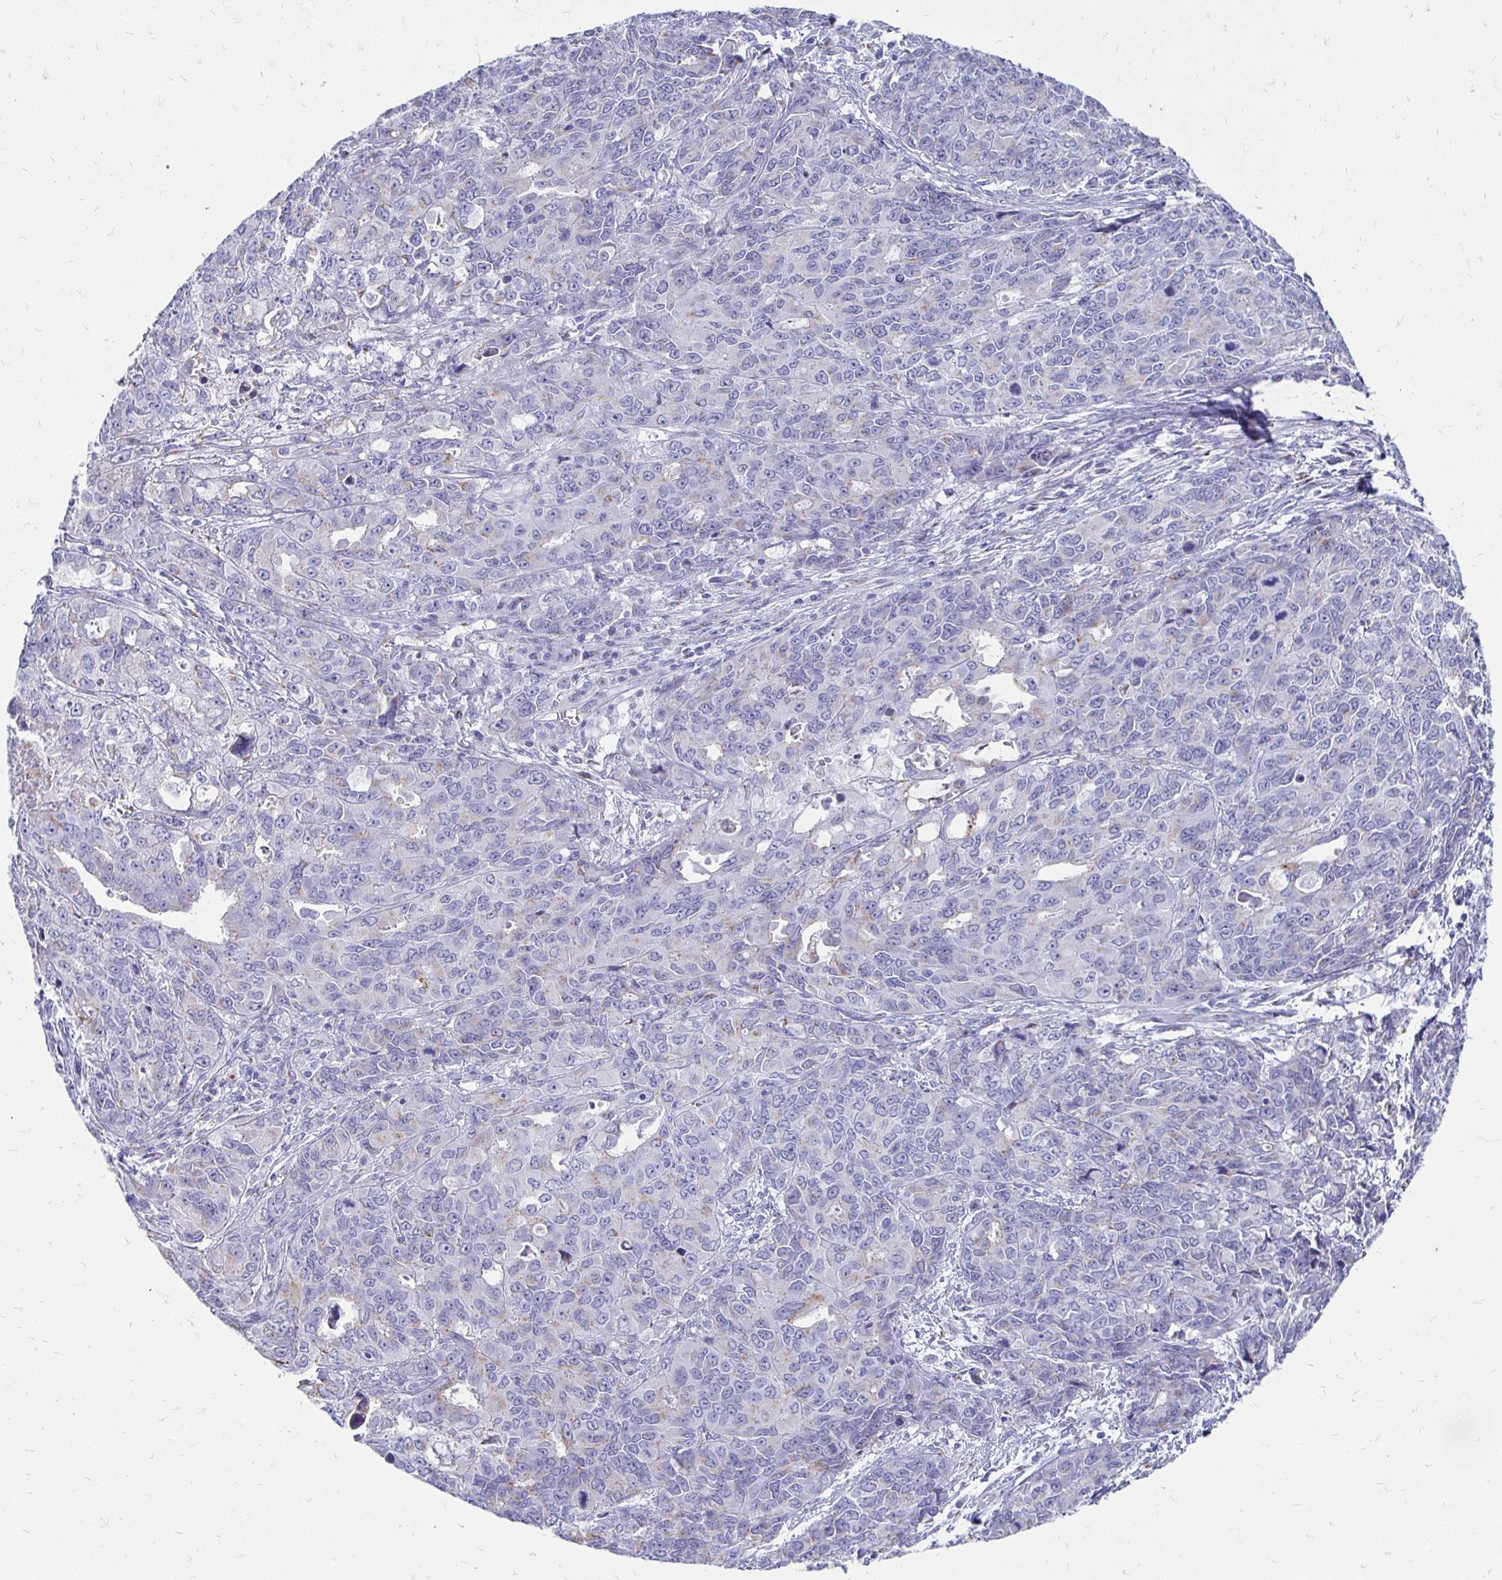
{"staining": {"intensity": "weak", "quantity": "<25%", "location": "cytoplasmic/membranous"}, "tissue": "endometrial cancer", "cell_type": "Tumor cells", "image_type": "cancer", "snomed": [{"axis": "morphology", "description": "Adenocarcinoma, NOS"}, {"axis": "topography", "description": "Uterus"}], "caption": "IHC micrograph of endometrial adenocarcinoma stained for a protein (brown), which exhibits no positivity in tumor cells.", "gene": "PAGE4", "patient": {"sex": "female", "age": 79}}